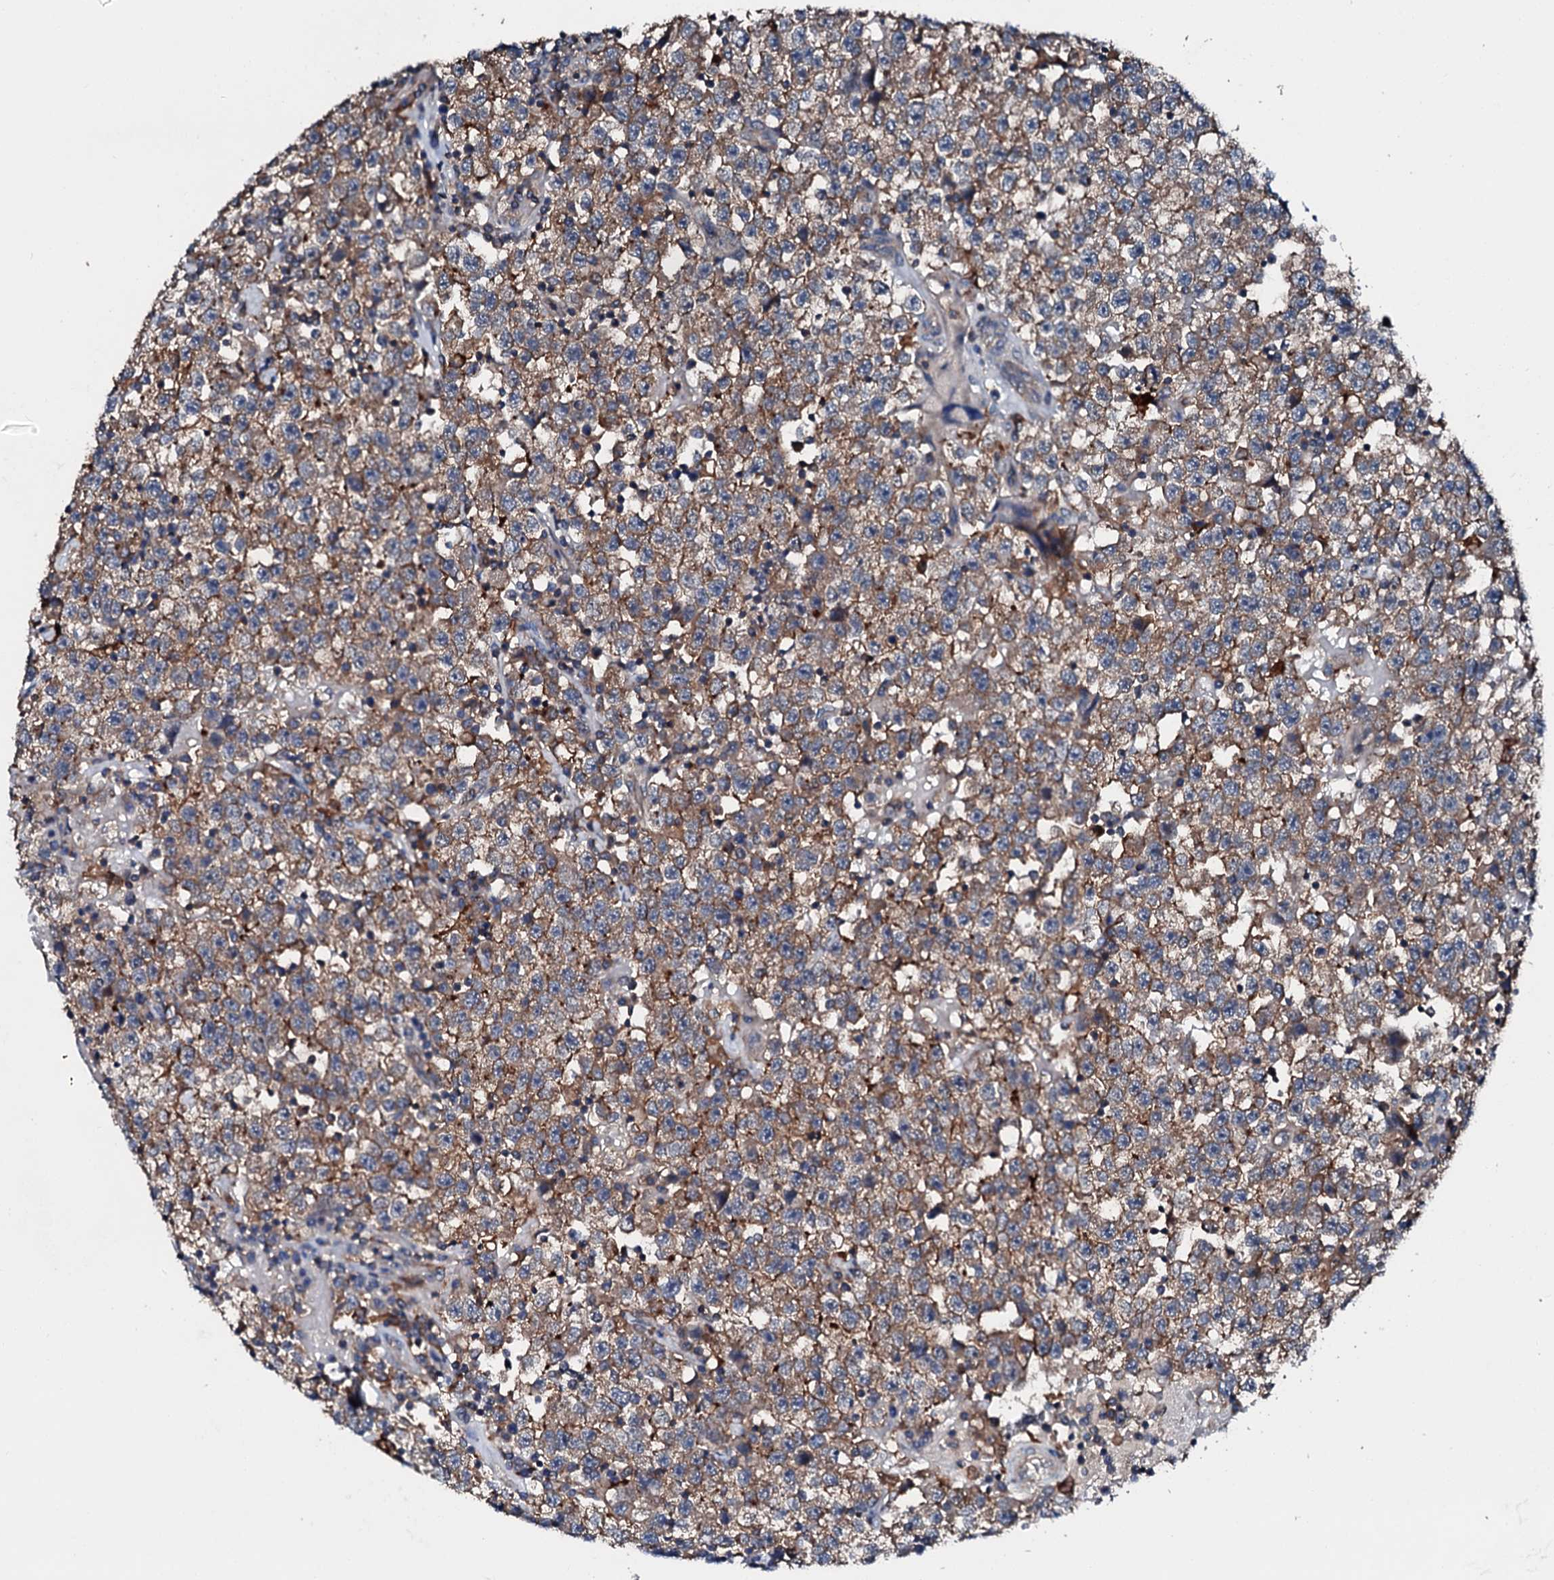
{"staining": {"intensity": "moderate", "quantity": ">75%", "location": "cytoplasmic/membranous"}, "tissue": "testis cancer", "cell_type": "Tumor cells", "image_type": "cancer", "snomed": [{"axis": "morphology", "description": "Seminoma, NOS"}, {"axis": "topography", "description": "Testis"}], "caption": "A photomicrograph of testis seminoma stained for a protein exhibits moderate cytoplasmic/membranous brown staining in tumor cells.", "gene": "FGD4", "patient": {"sex": "male", "age": 22}}